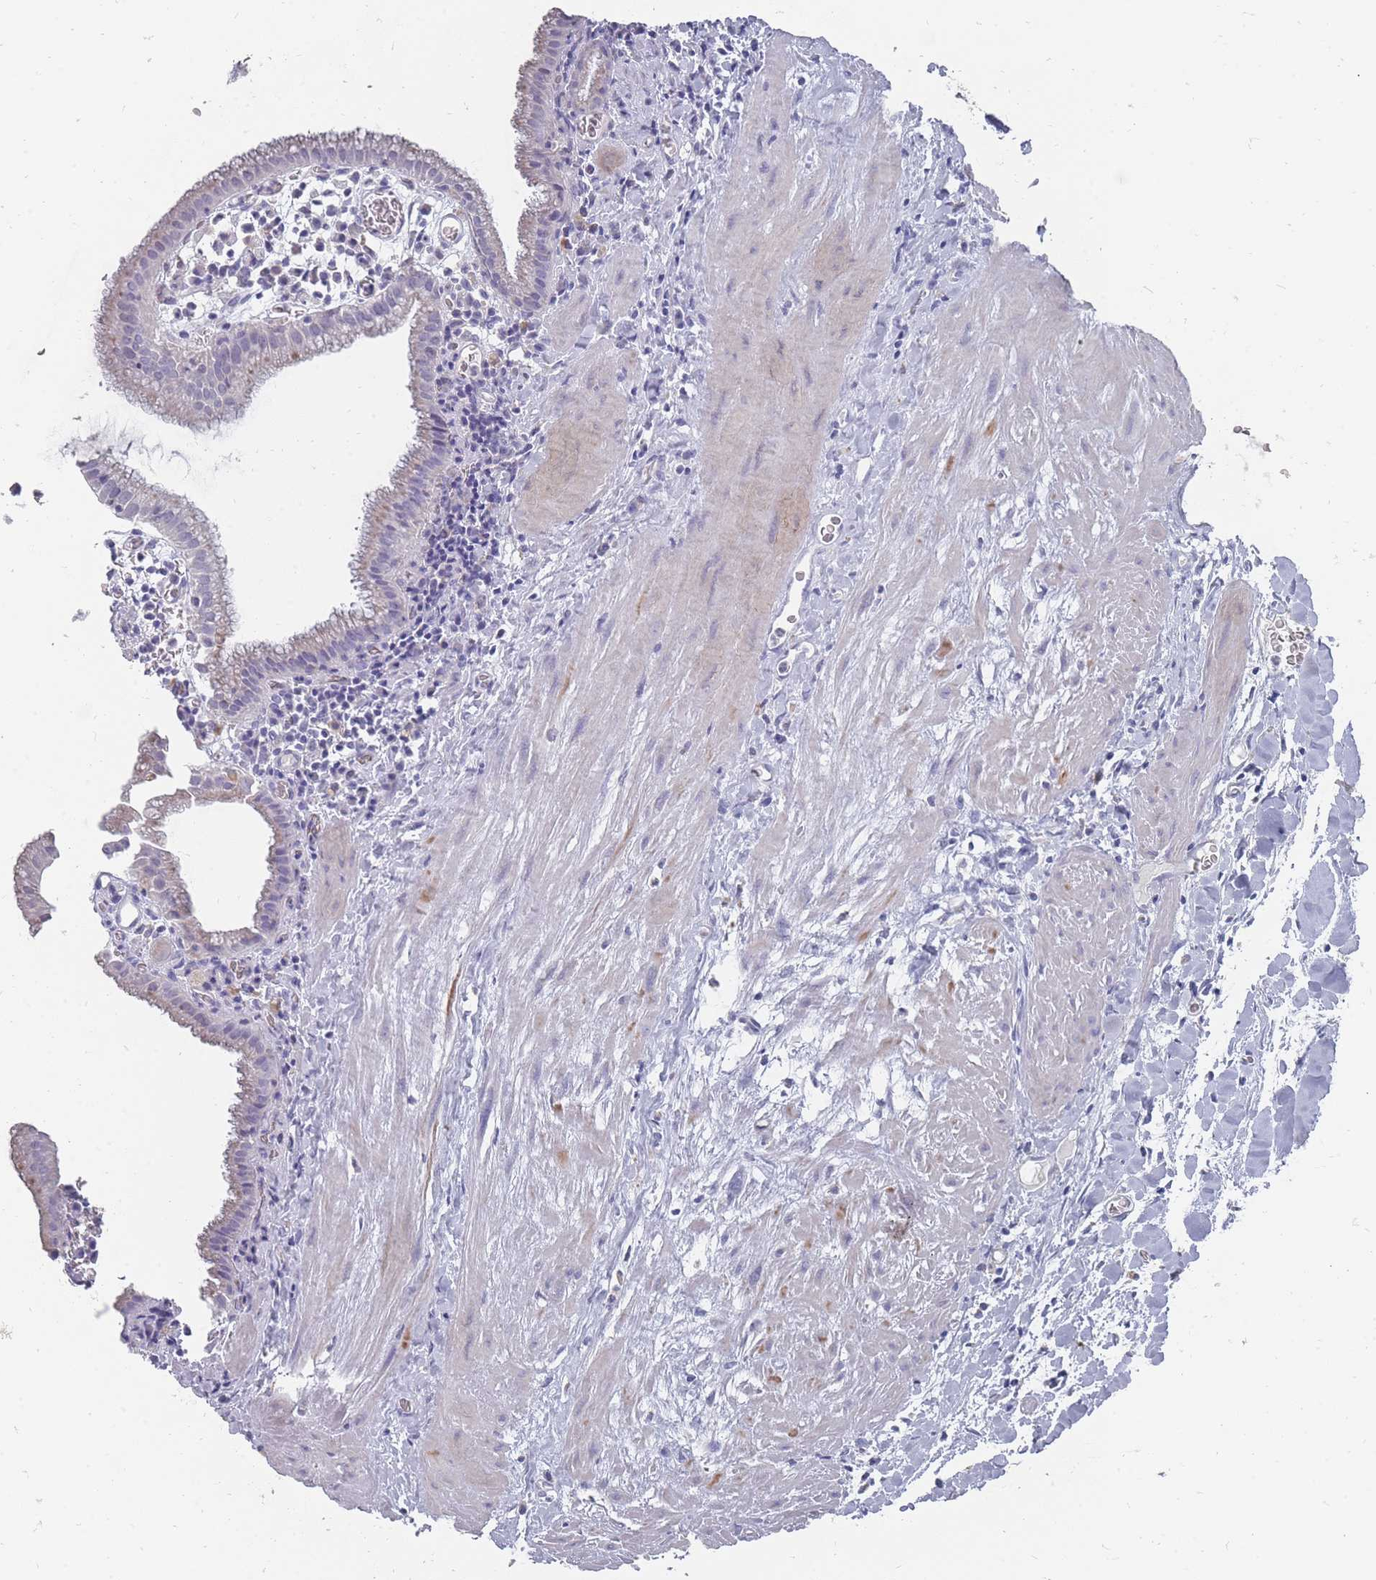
{"staining": {"intensity": "negative", "quantity": "none", "location": "none"}, "tissue": "gallbladder", "cell_type": "Glandular cells", "image_type": "normal", "snomed": [{"axis": "morphology", "description": "Normal tissue, NOS"}, {"axis": "topography", "description": "Gallbladder"}], "caption": "Glandular cells are negative for protein expression in normal human gallbladder.", "gene": "OTULINL", "patient": {"sex": "male", "age": 78}}